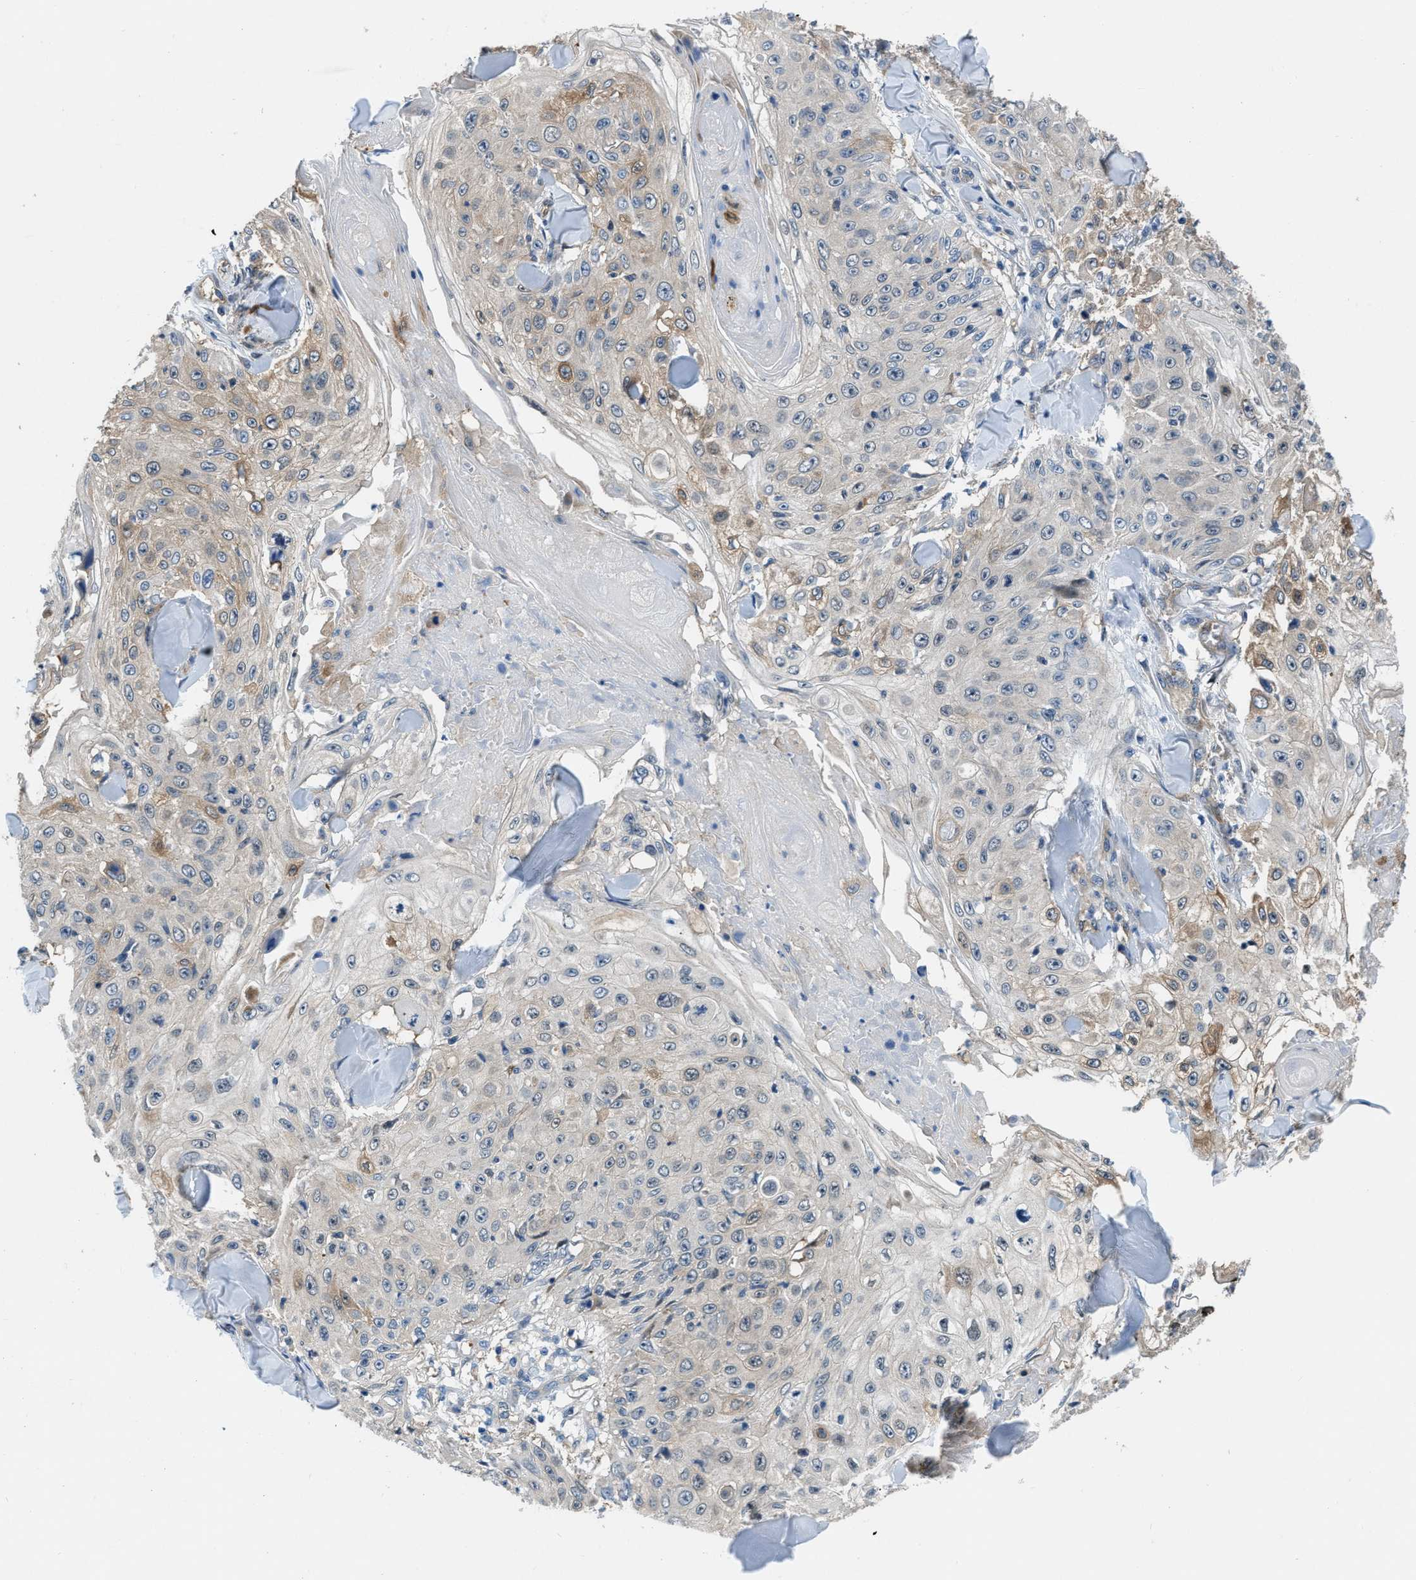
{"staining": {"intensity": "weak", "quantity": "<25%", "location": "cytoplasmic/membranous"}, "tissue": "skin cancer", "cell_type": "Tumor cells", "image_type": "cancer", "snomed": [{"axis": "morphology", "description": "Squamous cell carcinoma, NOS"}, {"axis": "topography", "description": "Skin"}], "caption": "Tumor cells show no significant staining in skin cancer. Brightfield microscopy of immunohistochemistry stained with DAB (brown) and hematoxylin (blue), captured at high magnification.", "gene": "PFKP", "patient": {"sex": "male", "age": 86}}